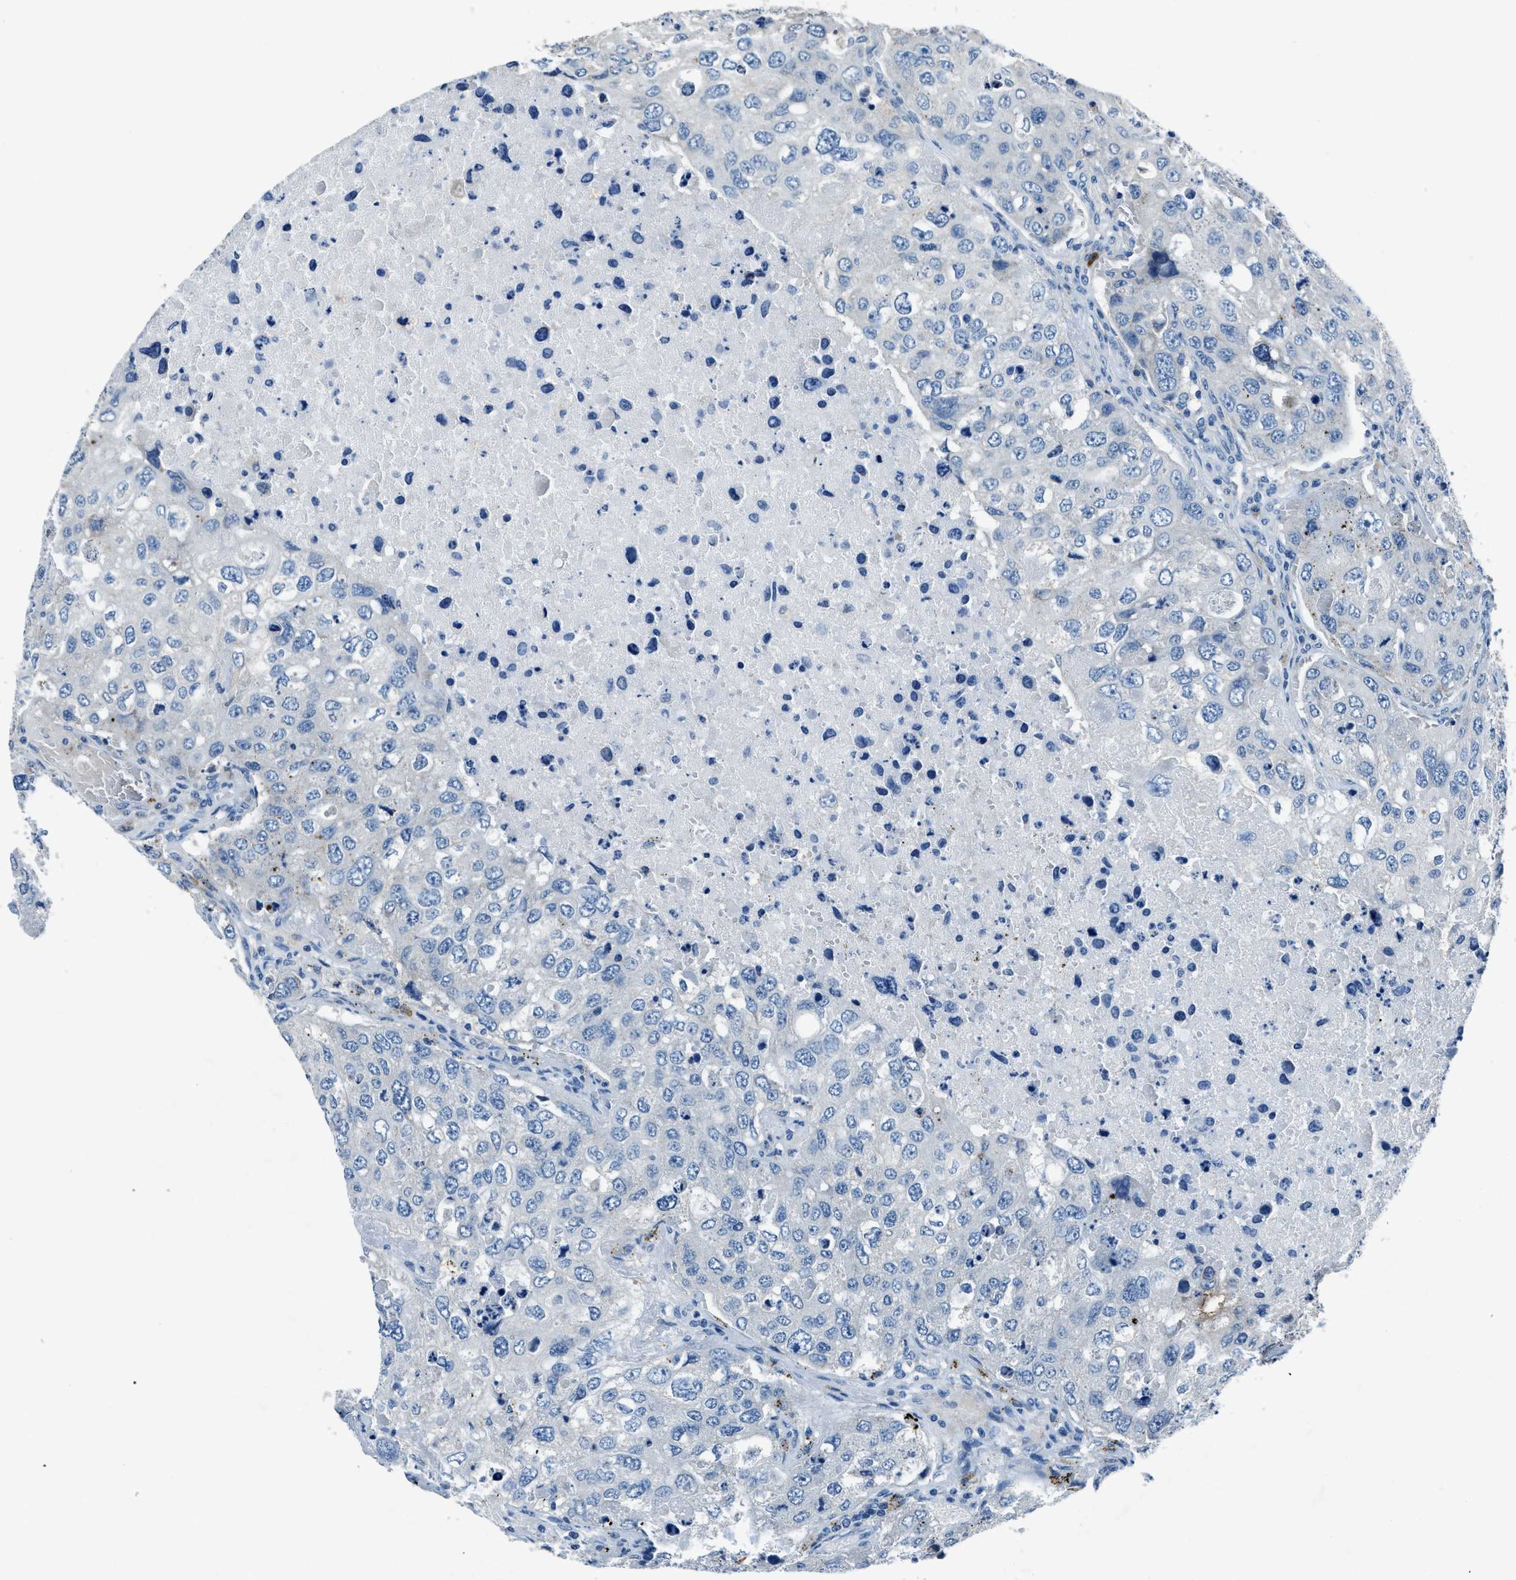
{"staining": {"intensity": "negative", "quantity": "none", "location": "none"}, "tissue": "urothelial cancer", "cell_type": "Tumor cells", "image_type": "cancer", "snomed": [{"axis": "morphology", "description": "Urothelial carcinoma, High grade"}, {"axis": "topography", "description": "Lymph node"}, {"axis": "topography", "description": "Urinary bladder"}], "caption": "The histopathology image reveals no significant staining in tumor cells of urothelial cancer.", "gene": "ADAM2", "patient": {"sex": "male", "age": 51}}